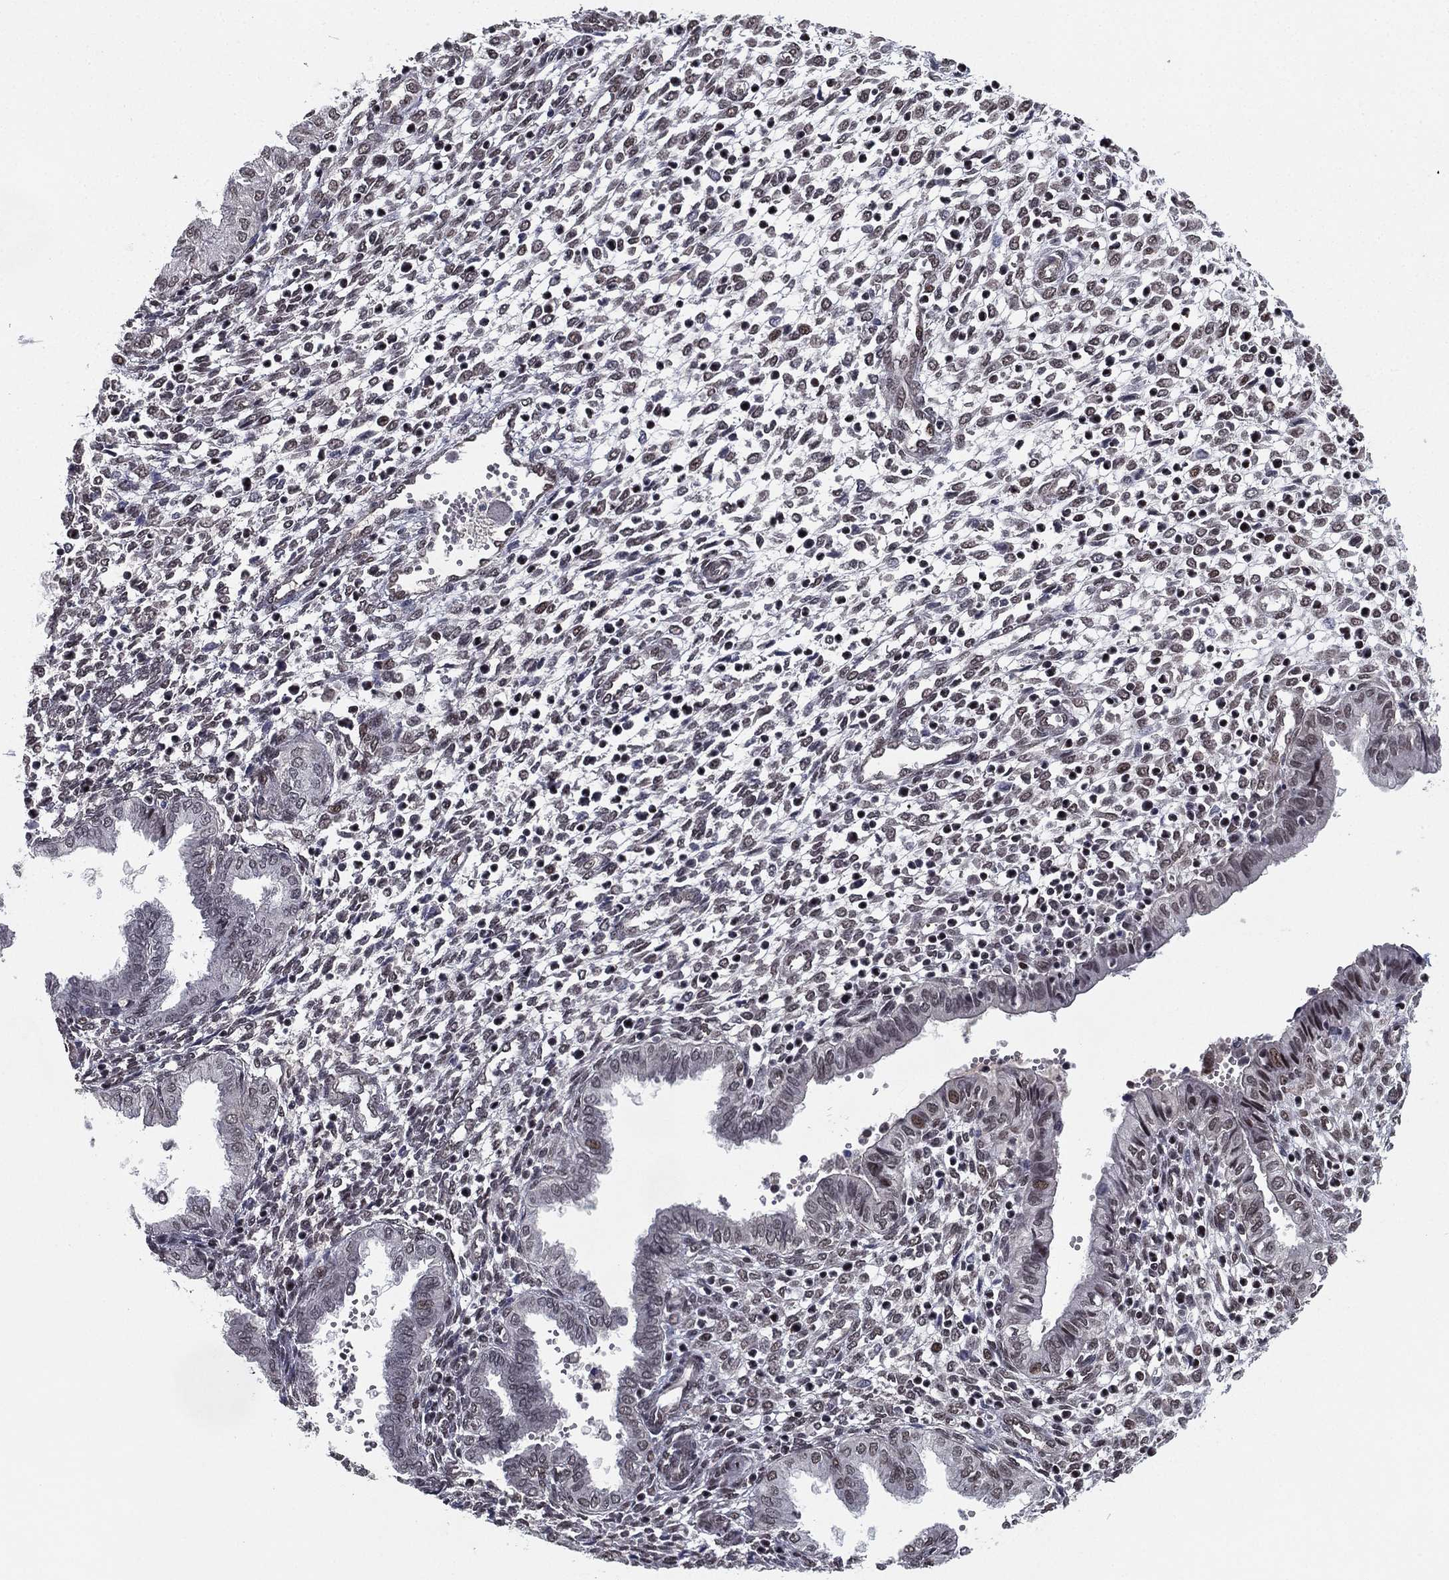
{"staining": {"intensity": "moderate", "quantity": "<25%", "location": "nuclear"}, "tissue": "endometrium", "cell_type": "Cells in endometrial stroma", "image_type": "normal", "snomed": [{"axis": "morphology", "description": "Normal tissue, NOS"}, {"axis": "topography", "description": "Endometrium"}], "caption": "Endometrium stained for a protein reveals moderate nuclear positivity in cells in endometrial stroma. Ihc stains the protein in brown and the nuclei are stained blue.", "gene": "RARB", "patient": {"sex": "female", "age": 43}}